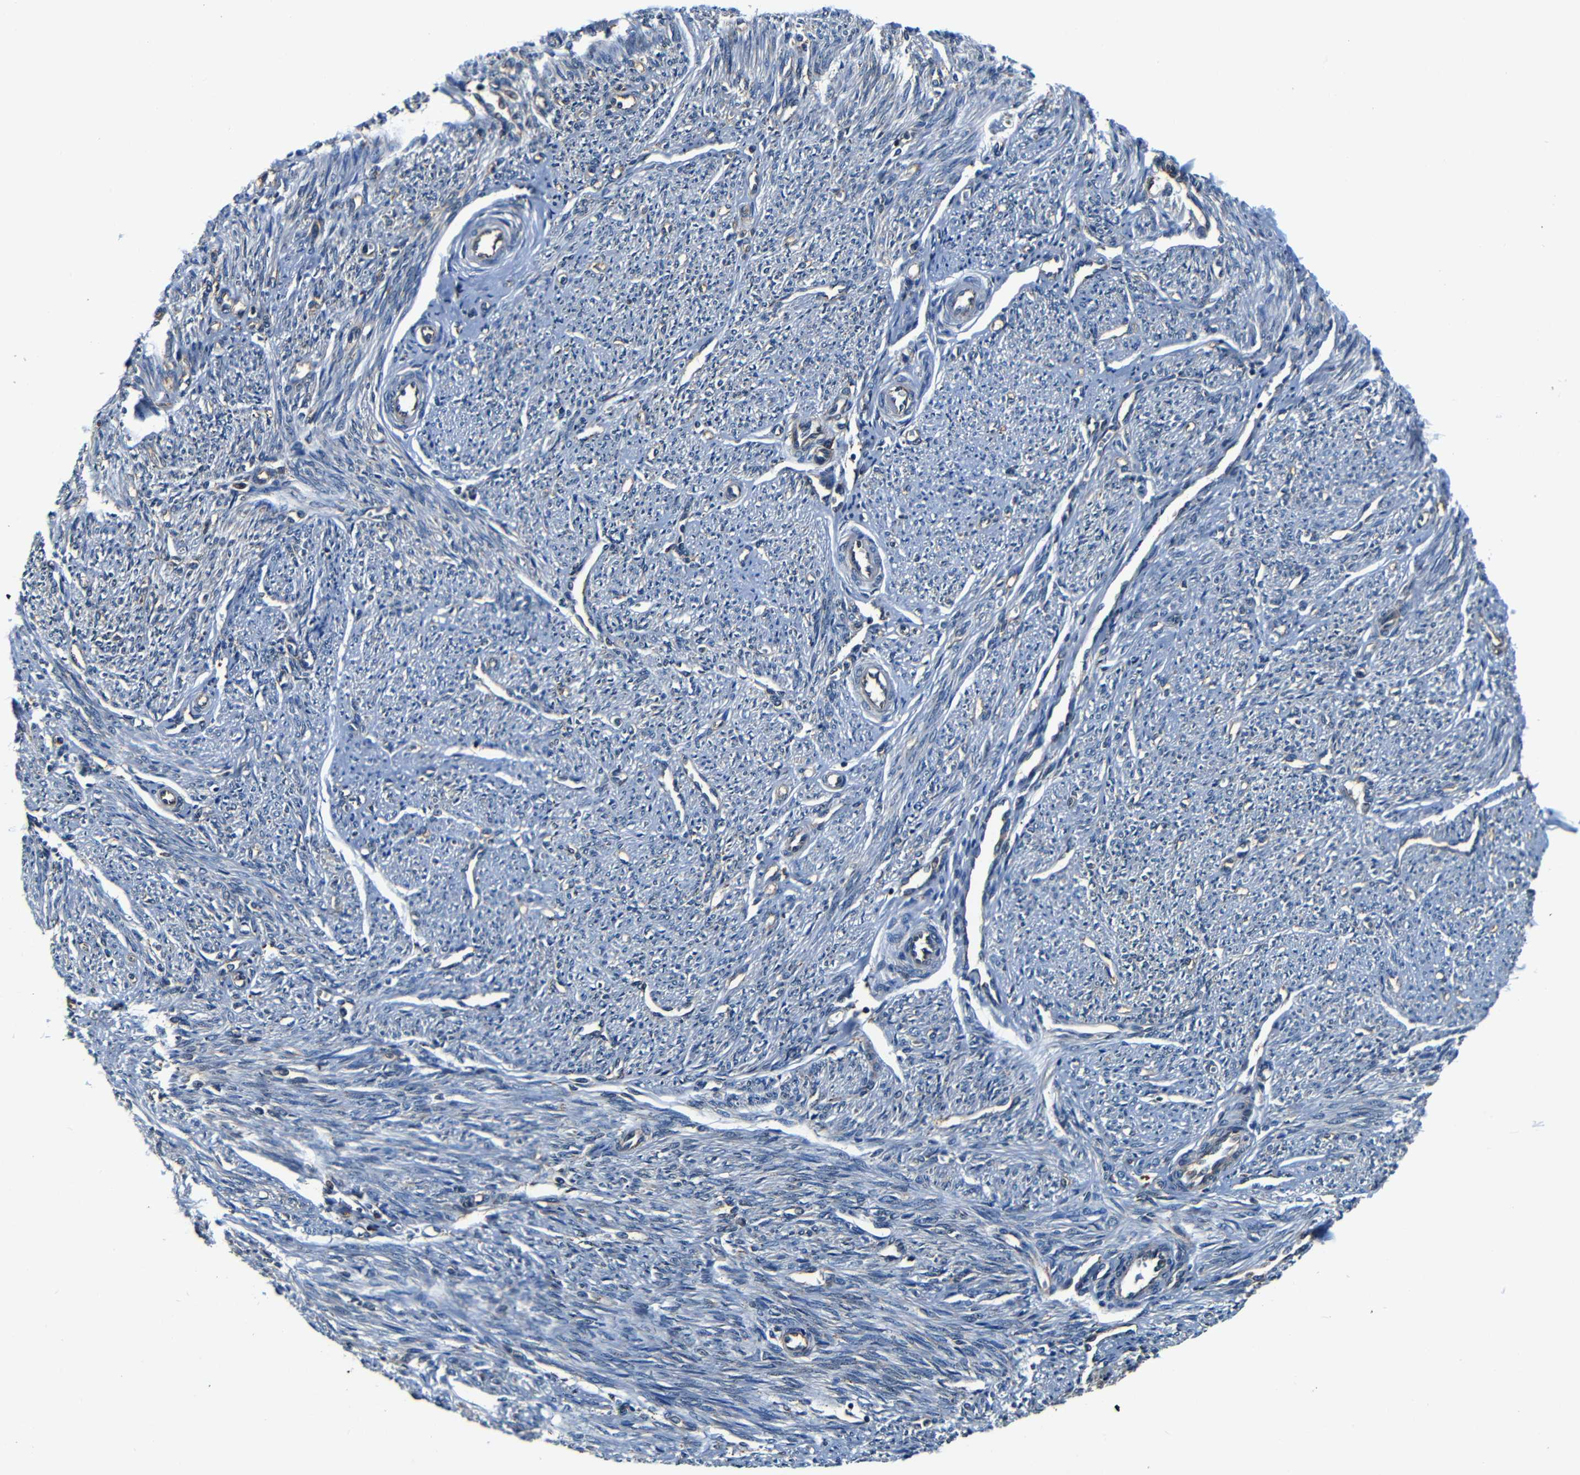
{"staining": {"intensity": "negative", "quantity": "none", "location": "none"}, "tissue": "smooth muscle", "cell_type": "Smooth muscle cells", "image_type": "normal", "snomed": [{"axis": "morphology", "description": "Normal tissue, NOS"}, {"axis": "topography", "description": "Smooth muscle"}], "caption": "Smooth muscle cells show no significant staining in unremarkable smooth muscle. The staining is performed using DAB (3,3'-diaminobenzidine) brown chromogen with nuclei counter-stained in using hematoxylin.", "gene": "NCBP3", "patient": {"sex": "female", "age": 65}}